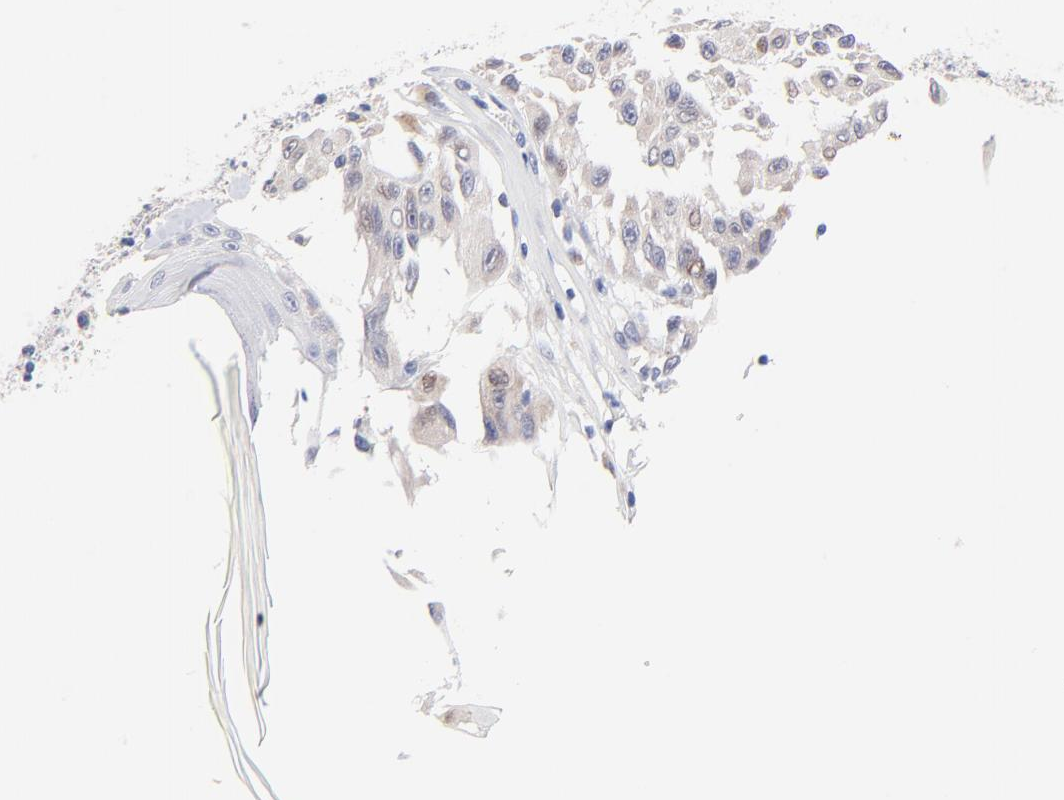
{"staining": {"intensity": "weak", "quantity": "<25%", "location": "nuclear"}, "tissue": "melanoma", "cell_type": "Tumor cells", "image_type": "cancer", "snomed": [{"axis": "morphology", "description": "Malignant melanoma, NOS"}, {"axis": "topography", "description": "Skin"}], "caption": "There is no significant expression in tumor cells of malignant melanoma.", "gene": "AFF2", "patient": {"sex": "male", "age": 30}}